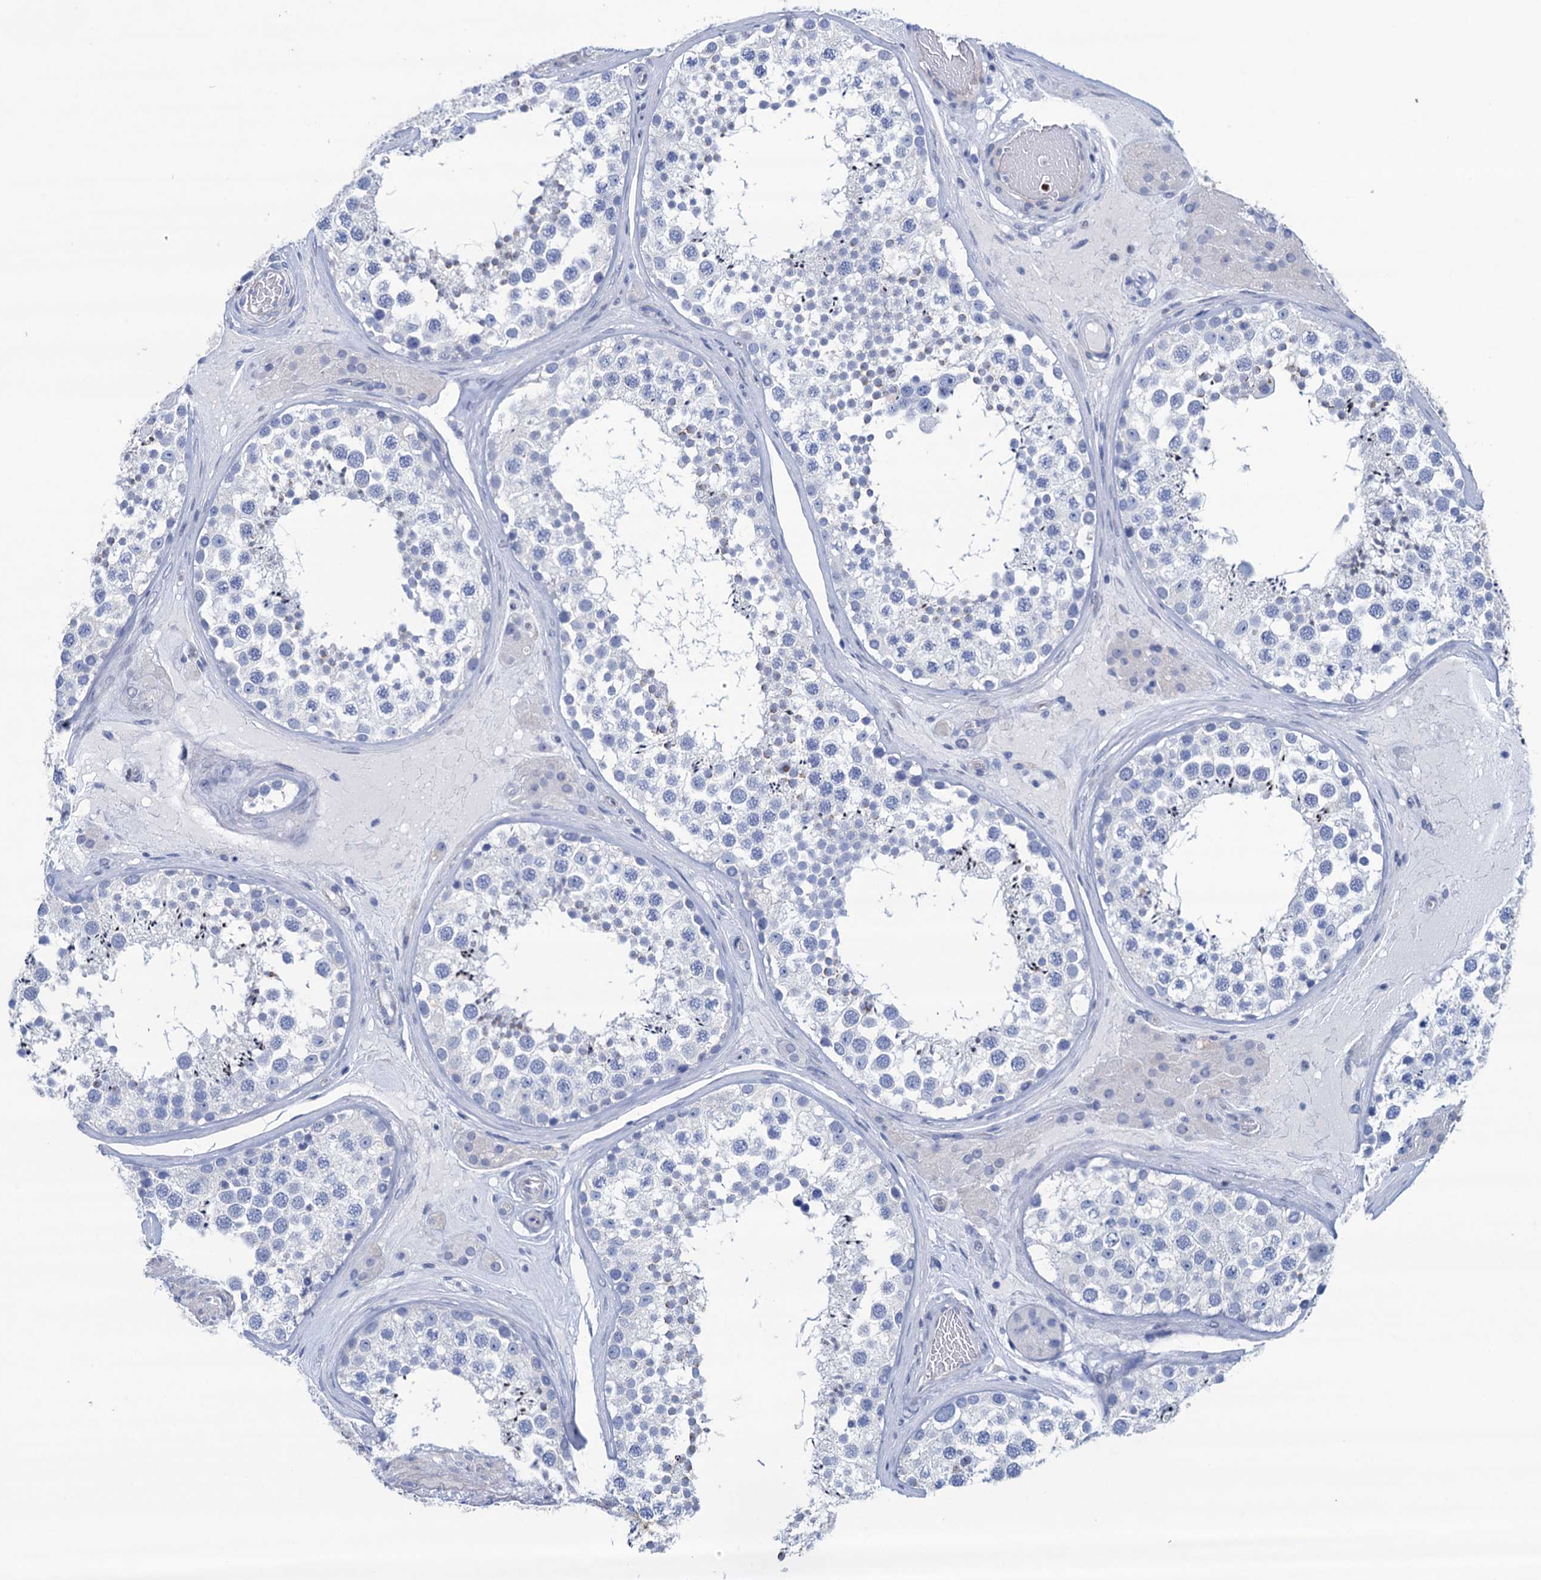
{"staining": {"intensity": "negative", "quantity": "none", "location": "none"}, "tissue": "testis", "cell_type": "Cells in seminiferous ducts", "image_type": "normal", "snomed": [{"axis": "morphology", "description": "Normal tissue, NOS"}, {"axis": "topography", "description": "Testis"}], "caption": "This image is of normal testis stained with IHC to label a protein in brown with the nuclei are counter-stained blue. There is no expression in cells in seminiferous ducts. (Immunohistochemistry (ihc), brightfield microscopy, high magnification).", "gene": "RHCG", "patient": {"sex": "male", "age": 46}}